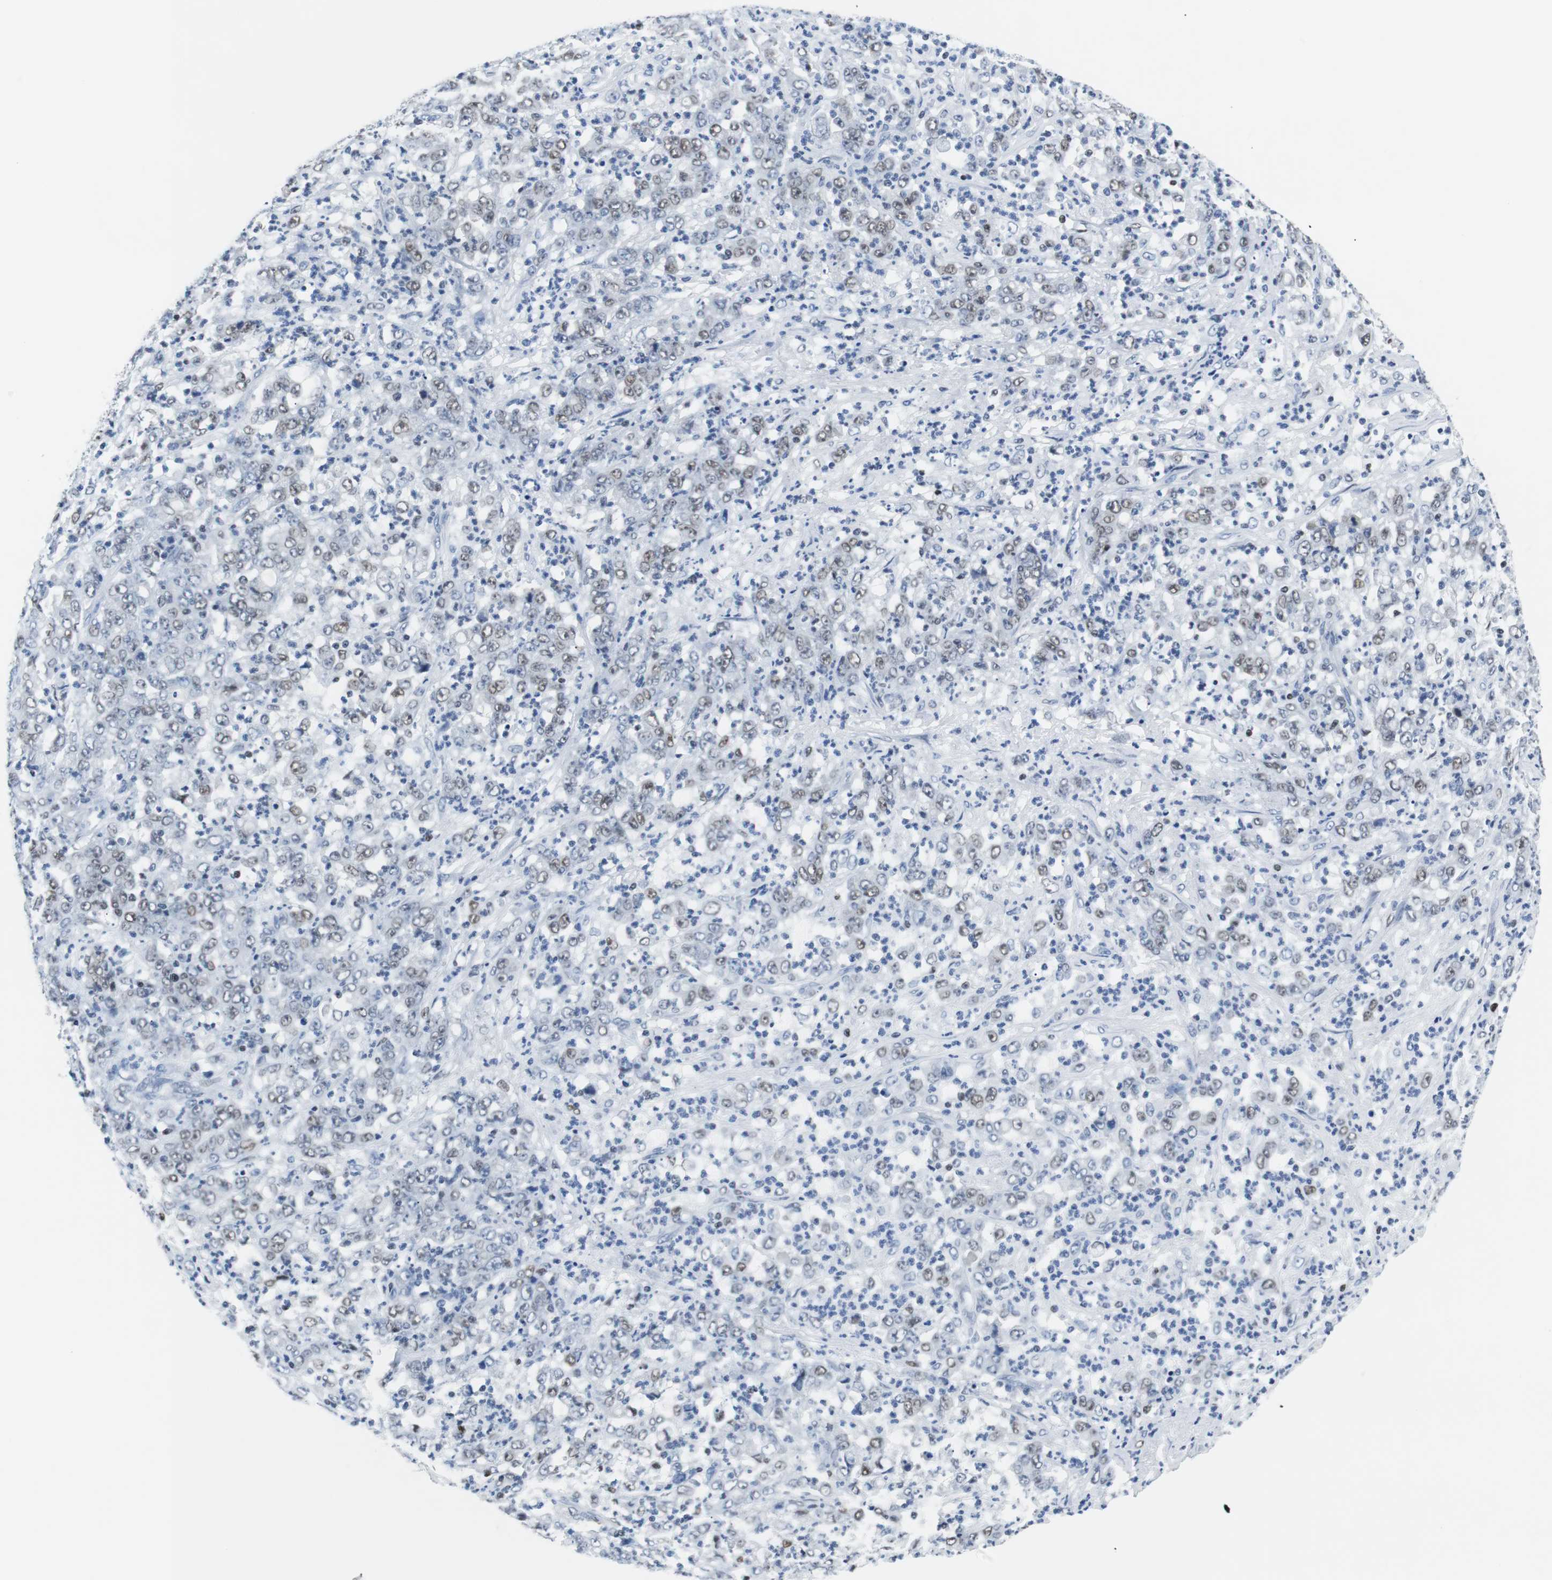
{"staining": {"intensity": "weak", "quantity": "25%-75%", "location": "nuclear"}, "tissue": "stomach cancer", "cell_type": "Tumor cells", "image_type": "cancer", "snomed": [{"axis": "morphology", "description": "Adenocarcinoma, NOS"}, {"axis": "topography", "description": "Stomach, lower"}], "caption": "Human stomach adenocarcinoma stained with a brown dye reveals weak nuclear positive positivity in about 25%-75% of tumor cells.", "gene": "JUN", "patient": {"sex": "female", "age": 71}}